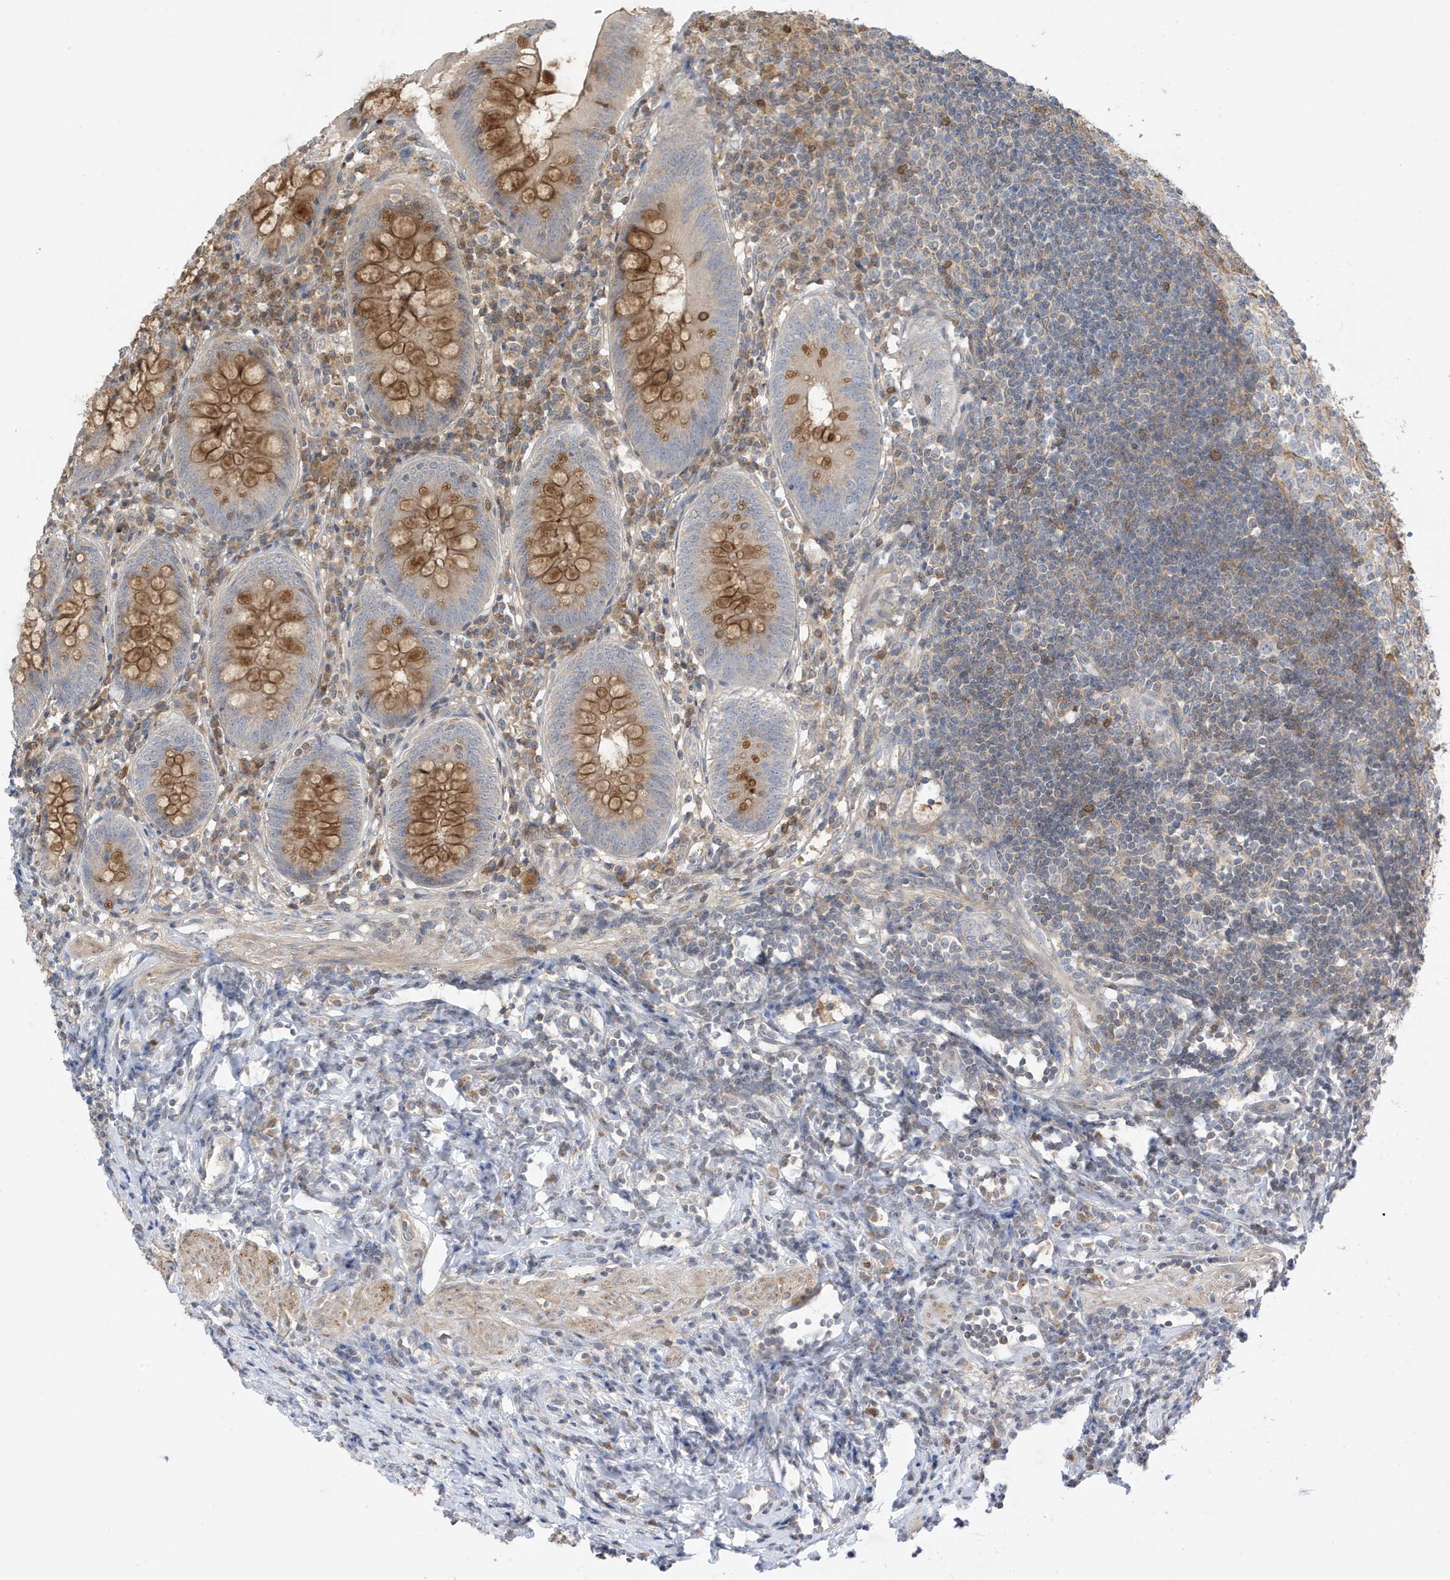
{"staining": {"intensity": "strong", "quantity": "25%-75%", "location": "cytoplasmic/membranous"}, "tissue": "appendix", "cell_type": "Glandular cells", "image_type": "normal", "snomed": [{"axis": "morphology", "description": "Normal tissue, NOS"}, {"axis": "topography", "description": "Appendix"}], "caption": "Immunohistochemical staining of unremarkable human appendix reveals high levels of strong cytoplasmic/membranous staining in about 25%-75% of glandular cells.", "gene": "TAB3", "patient": {"sex": "female", "age": 54}}